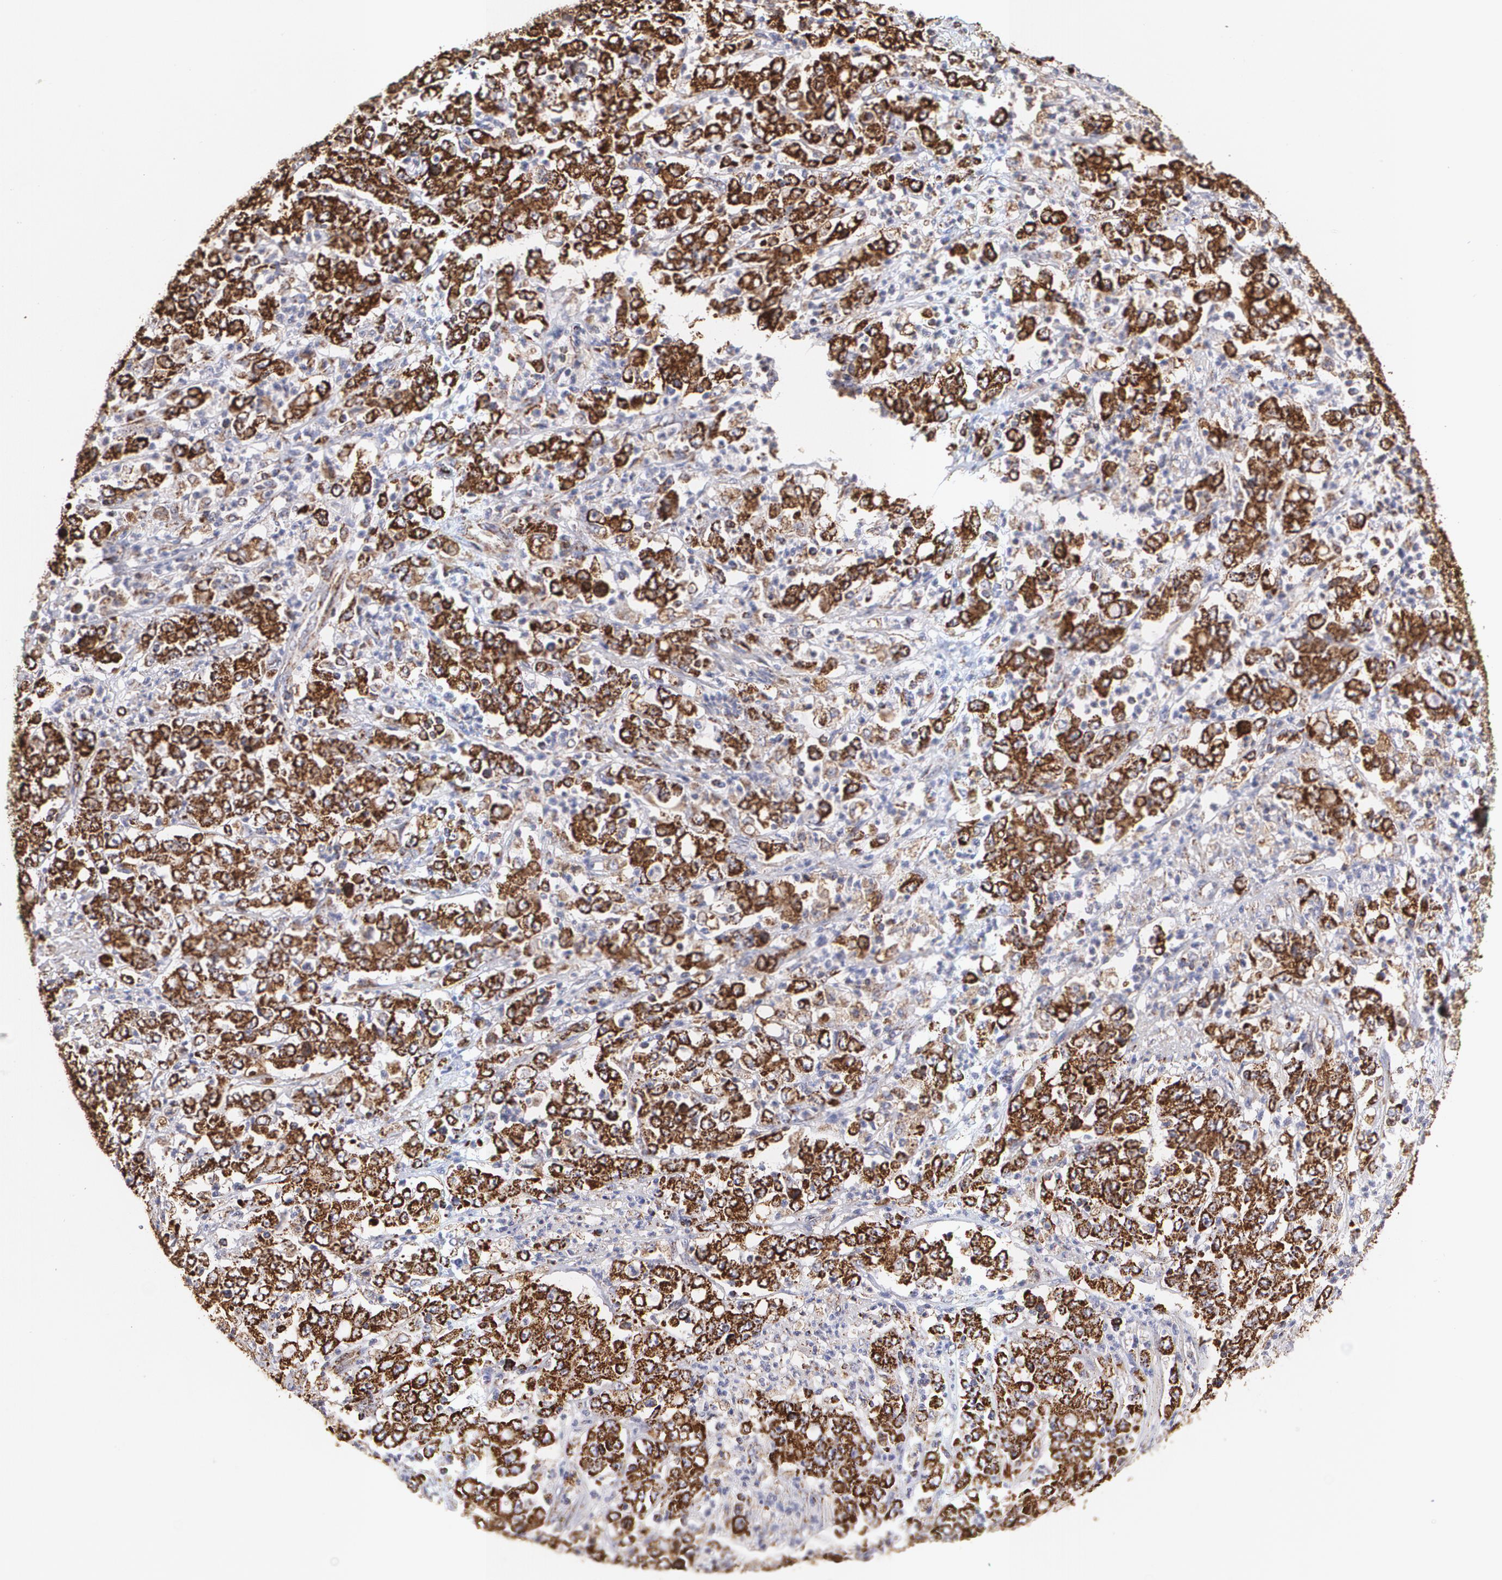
{"staining": {"intensity": "strong", "quantity": ">75%", "location": "cytoplasmic/membranous"}, "tissue": "stomach cancer", "cell_type": "Tumor cells", "image_type": "cancer", "snomed": [{"axis": "morphology", "description": "Adenocarcinoma, NOS"}, {"axis": "topography", "description": "Stomach, lower"}], "caption": "Protein staining by IHC displays strong cytoplasmic/membranous staining in approximately >75% of tumor cells in stomach adenocarcinoma.", "gene": "HSPD1", "patient": {"sex": "female", "age": 71}}